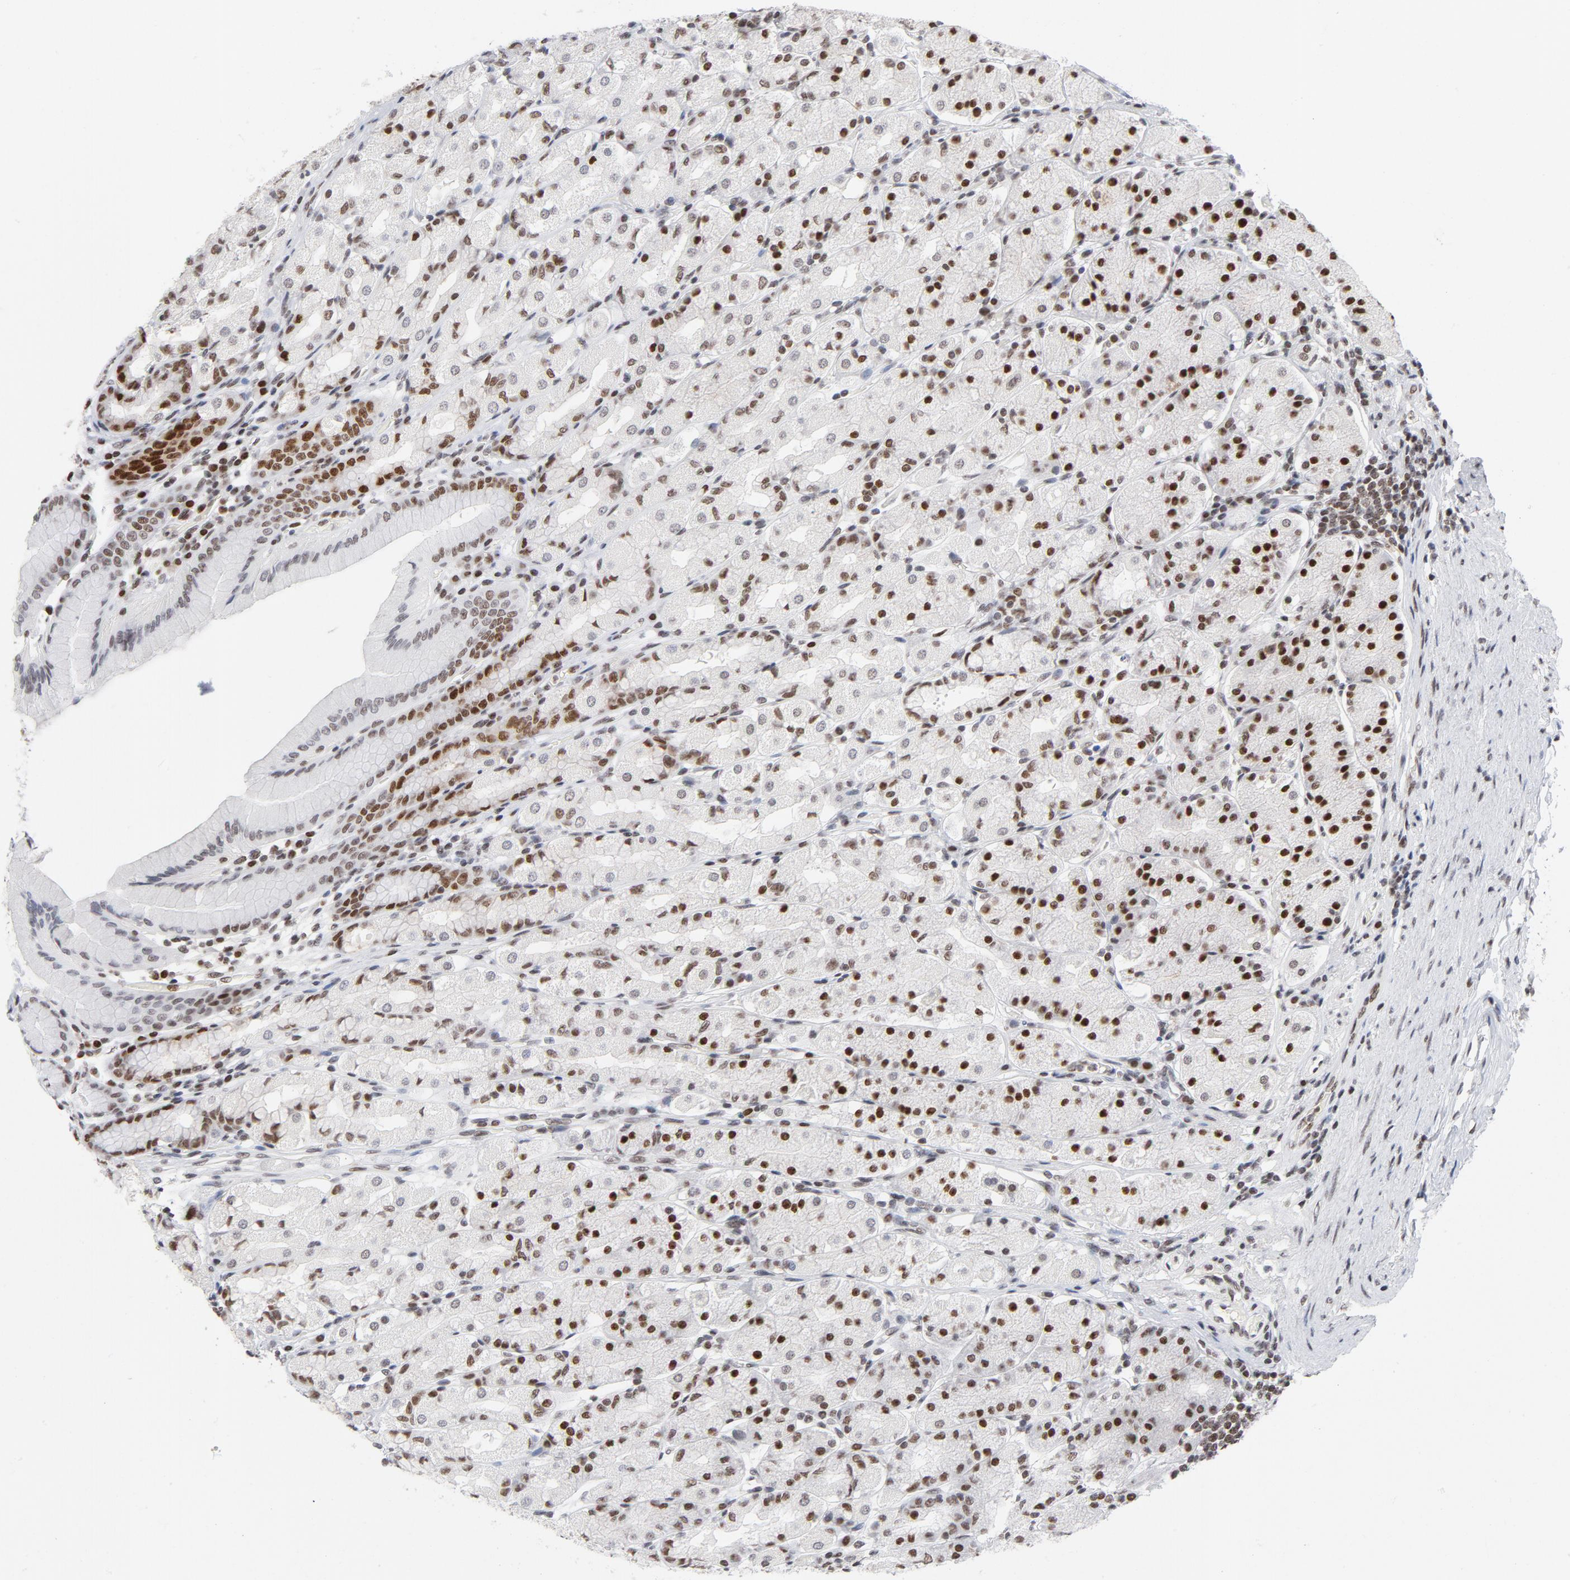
{"staining": {"intensity": "moderate", "quantity": "25%-75%", "location": "nuclear"}, "tissue": "stomach", "cell_type": "Glandular cells", "image_type": "normal", "snomed": [{"axis": "morphology", "description": "Normal tissue, NOS"}, {"axis": "topography", "description": "Stomach, upper"}], "caption": "Glandular cells show moderate nuclear expression in about 25%-75% of cells in benign stomach. The protein is shown in brown color, while the nuclei are stained blue.", "gene": "RFC4", "patient": {"sex": "male", "age": 68}}